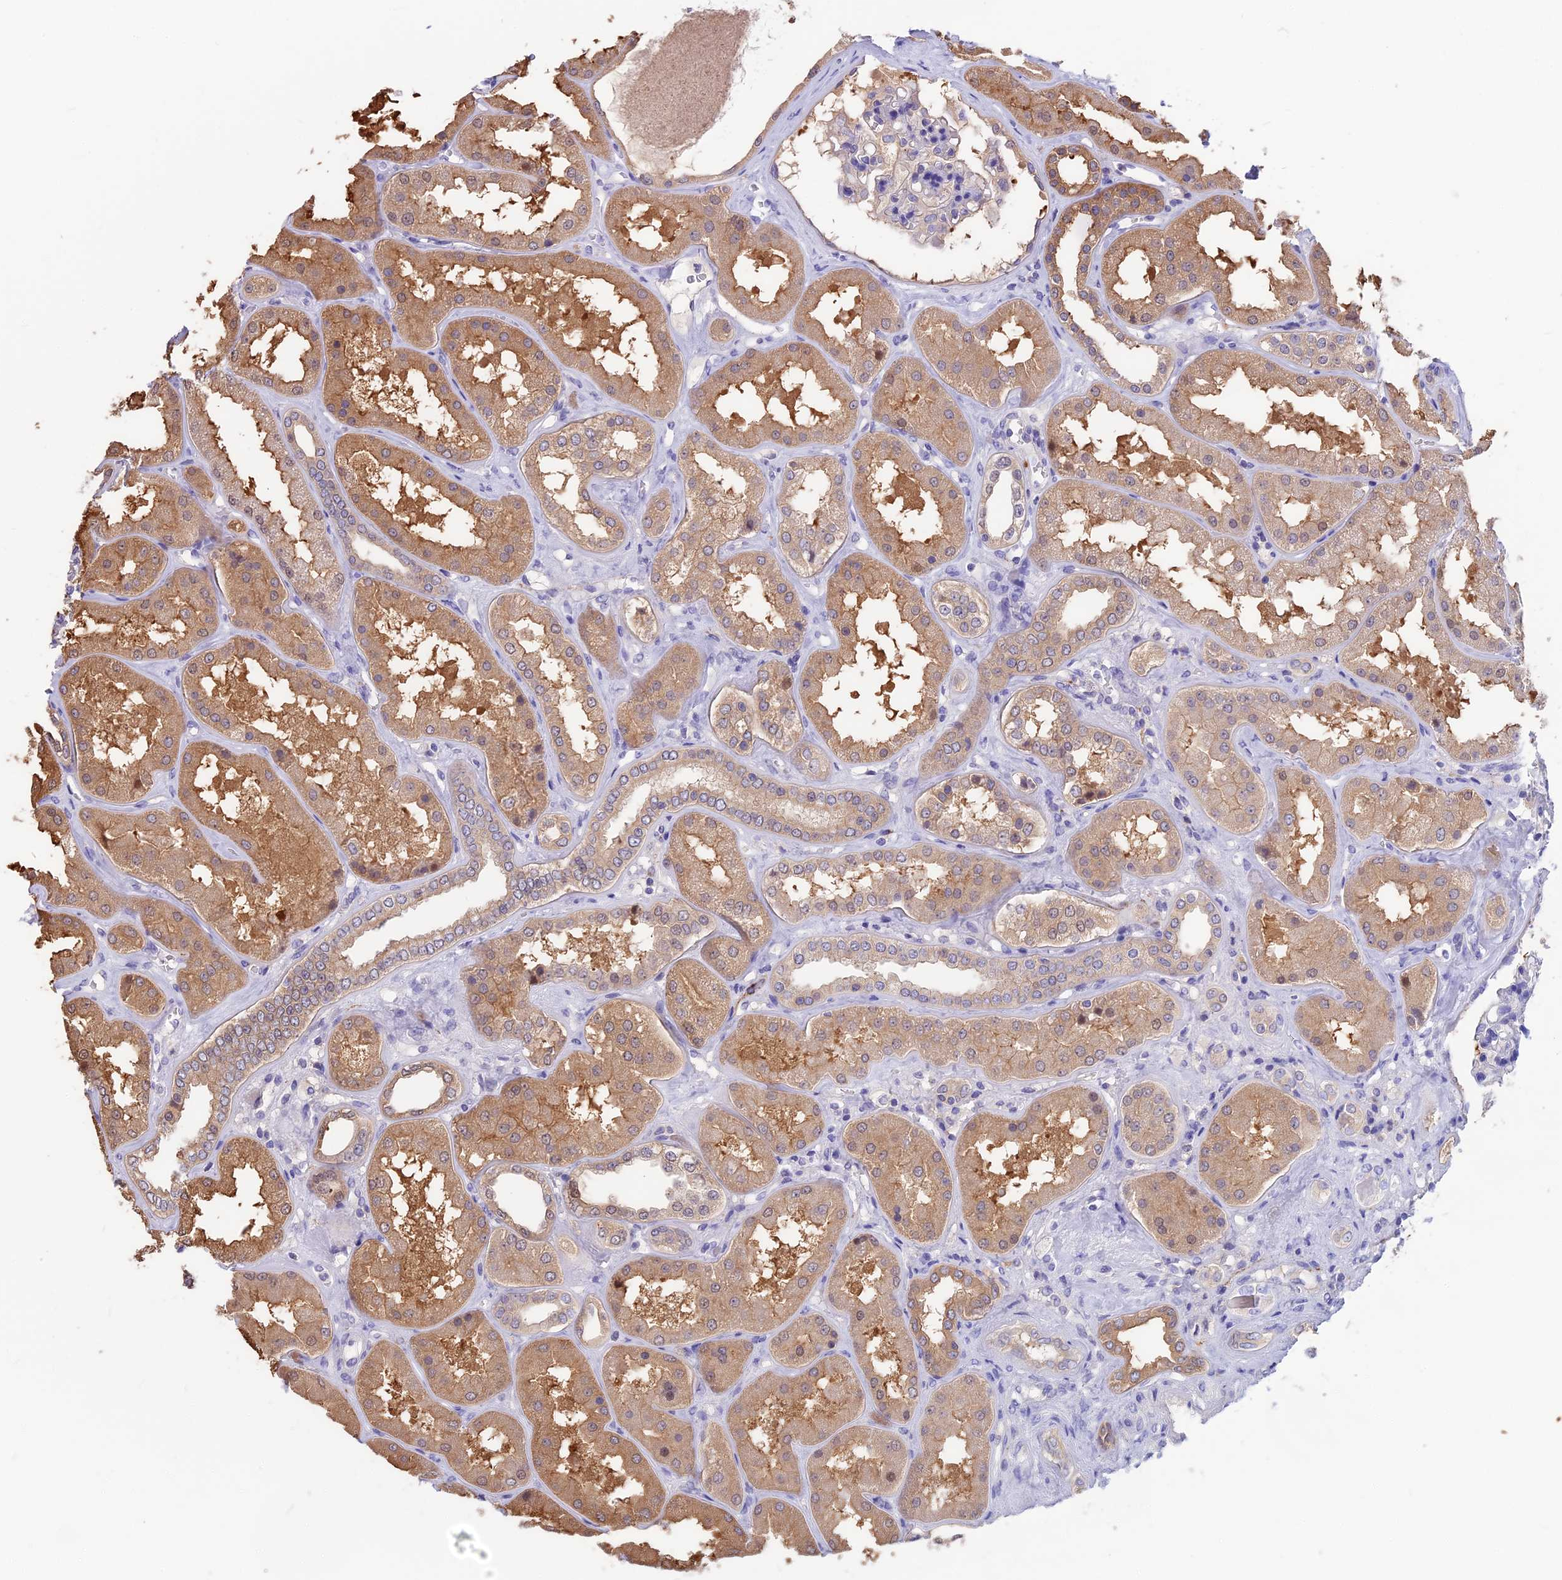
{"staining": {"intensity": "negative", "quantity": "none", "location": "none"}, "tissue": "kidney", "cell_type": "Cells in glomeruli", "image_type": "normal", "snomed": [{"axis": "morphology", "description": "Normal tissue, NOS"}, {"axis": "topography", "description": "Kidney"}], "caption": "Protein analysis of benign kidney shows no significant positivity in cells in glomeruli. (Immunohistochemistry (ihc), brightfield microscopy, high magnification).", "gene": "SNAP91", "patient": {"sex": "female", "age": 56}}